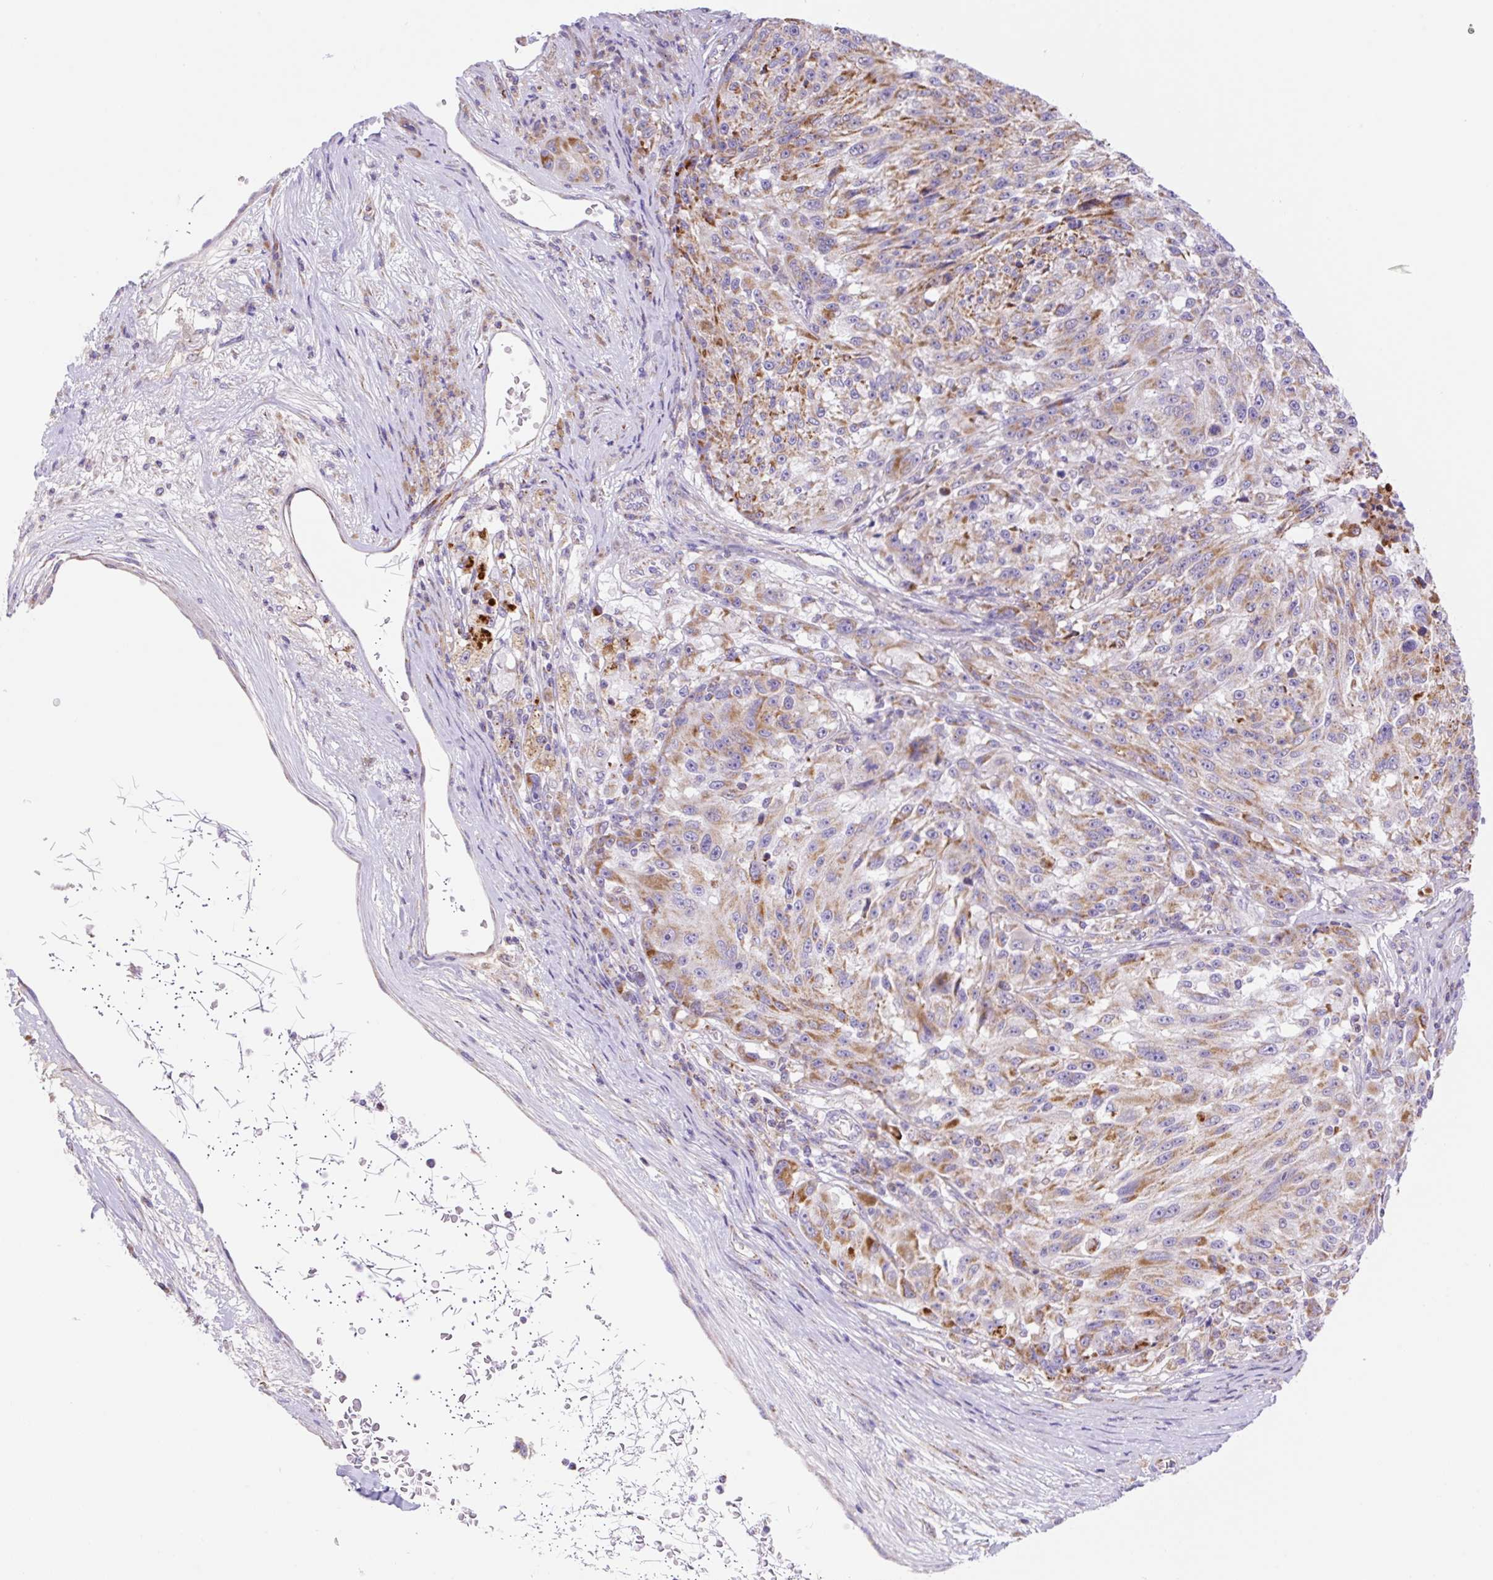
{"staining": {"intensity": "moderate", "quantity": "25%-75%", "location": "cytoplasmic/membranous"}, "tissue": "melanoma", "cell_type": "Tumor cells", "image_type": "cancer", "snomed": [{"axis": "morphology", "description": "Malignant melanoma, NOS"}, {"axis": "topography", "description": "Skin"}], "caption": "The histopathology image reveals staining of malignant melanoma, revealing moderate cytoplasmic/membranous protein positivity (brown color) within tumor cells. The protein is shown in brown color, while the nuclei are stained blue.", "gene": "ETNK2", "patient": {"sex": "male", "age": 53}}